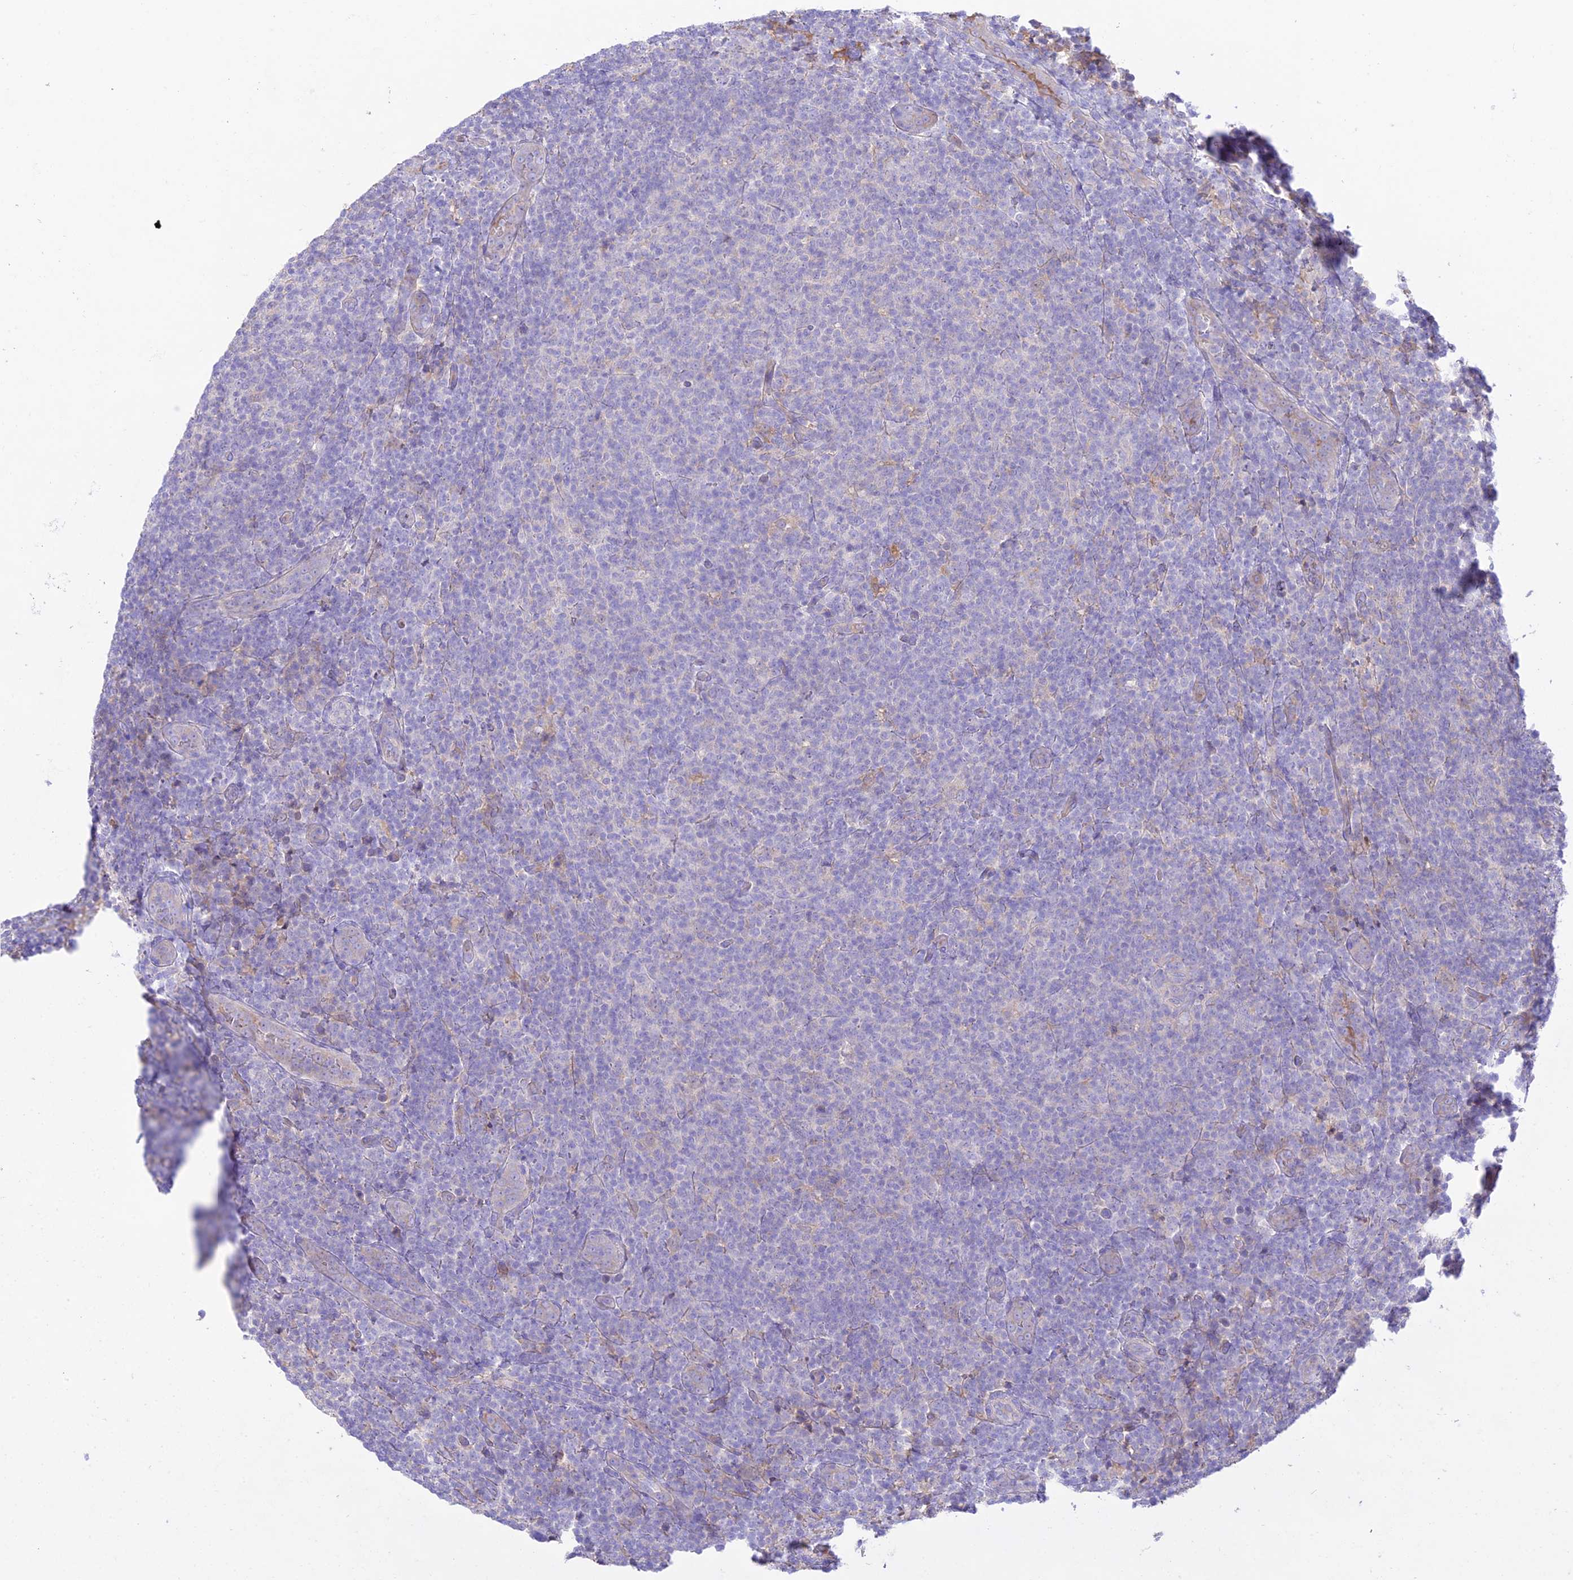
{"staining": {"intensity": "negative", "quantity": "none", "location": "none"}, "tissue": "lymphoma", "cell_type": "Tumor cells", "image_type": "cancer", "snomed": [{"axis": "morphology", "description": "Malignant lymphoma, non-Hodgkin's type, Low grade"}, {"axis": "topography", "description": "Lymph node"}], "caption": "An immunohistochemistry (IHC) image of malignant lymphoma, non-Hodgkin's type (low-grade) is shown. There is no staining in tumor cells of malignant lymphoma, non-Hodgkin's type (low-grade). (Immunohistochemistry (ihc), brightfield microscopy, high magnification).", "gene": "NLRP9", "patient": {"sex": "male", "age": 66}}